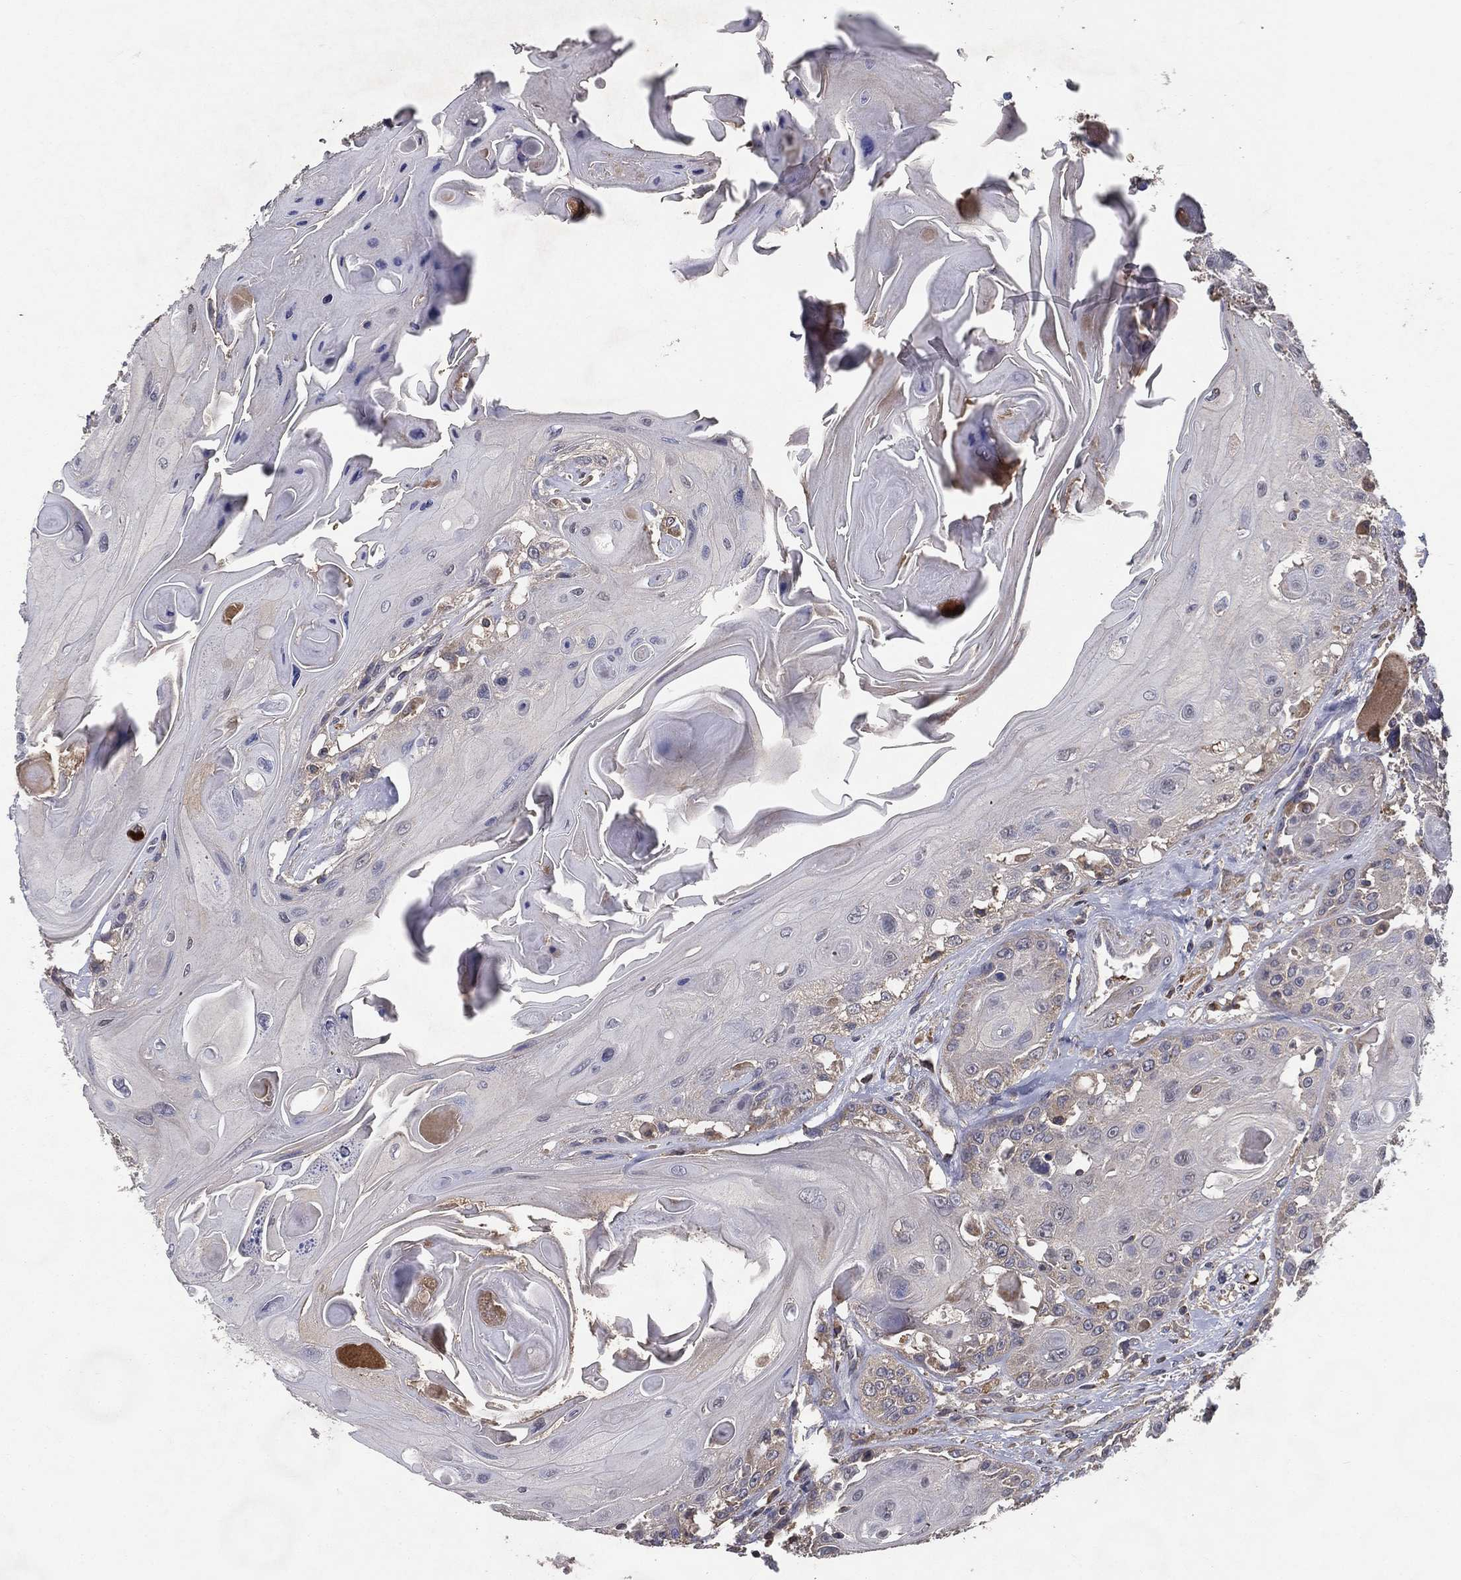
{"staining": {"intensity": "negative", "quantity": "none", "location": "none"}, "tissue": "head and neck cancer", "cell_type": "Tumor cells", "image_type": "cancer", "snomed": [{"axis": "morphology", "description": "Squamous cell carcinoma, NOS"}, {"axis": "topography", "description": "Head-Neck"}], "caption": "IHC photomicrograph of neoplastic tissue: human head and neck cancer (squamous cell carcinoma) stained with DAB displays no significant protein positivity in tumor cells.", "gene": "MT-ND1", "patient": {"sex": "female", "age": 59}}